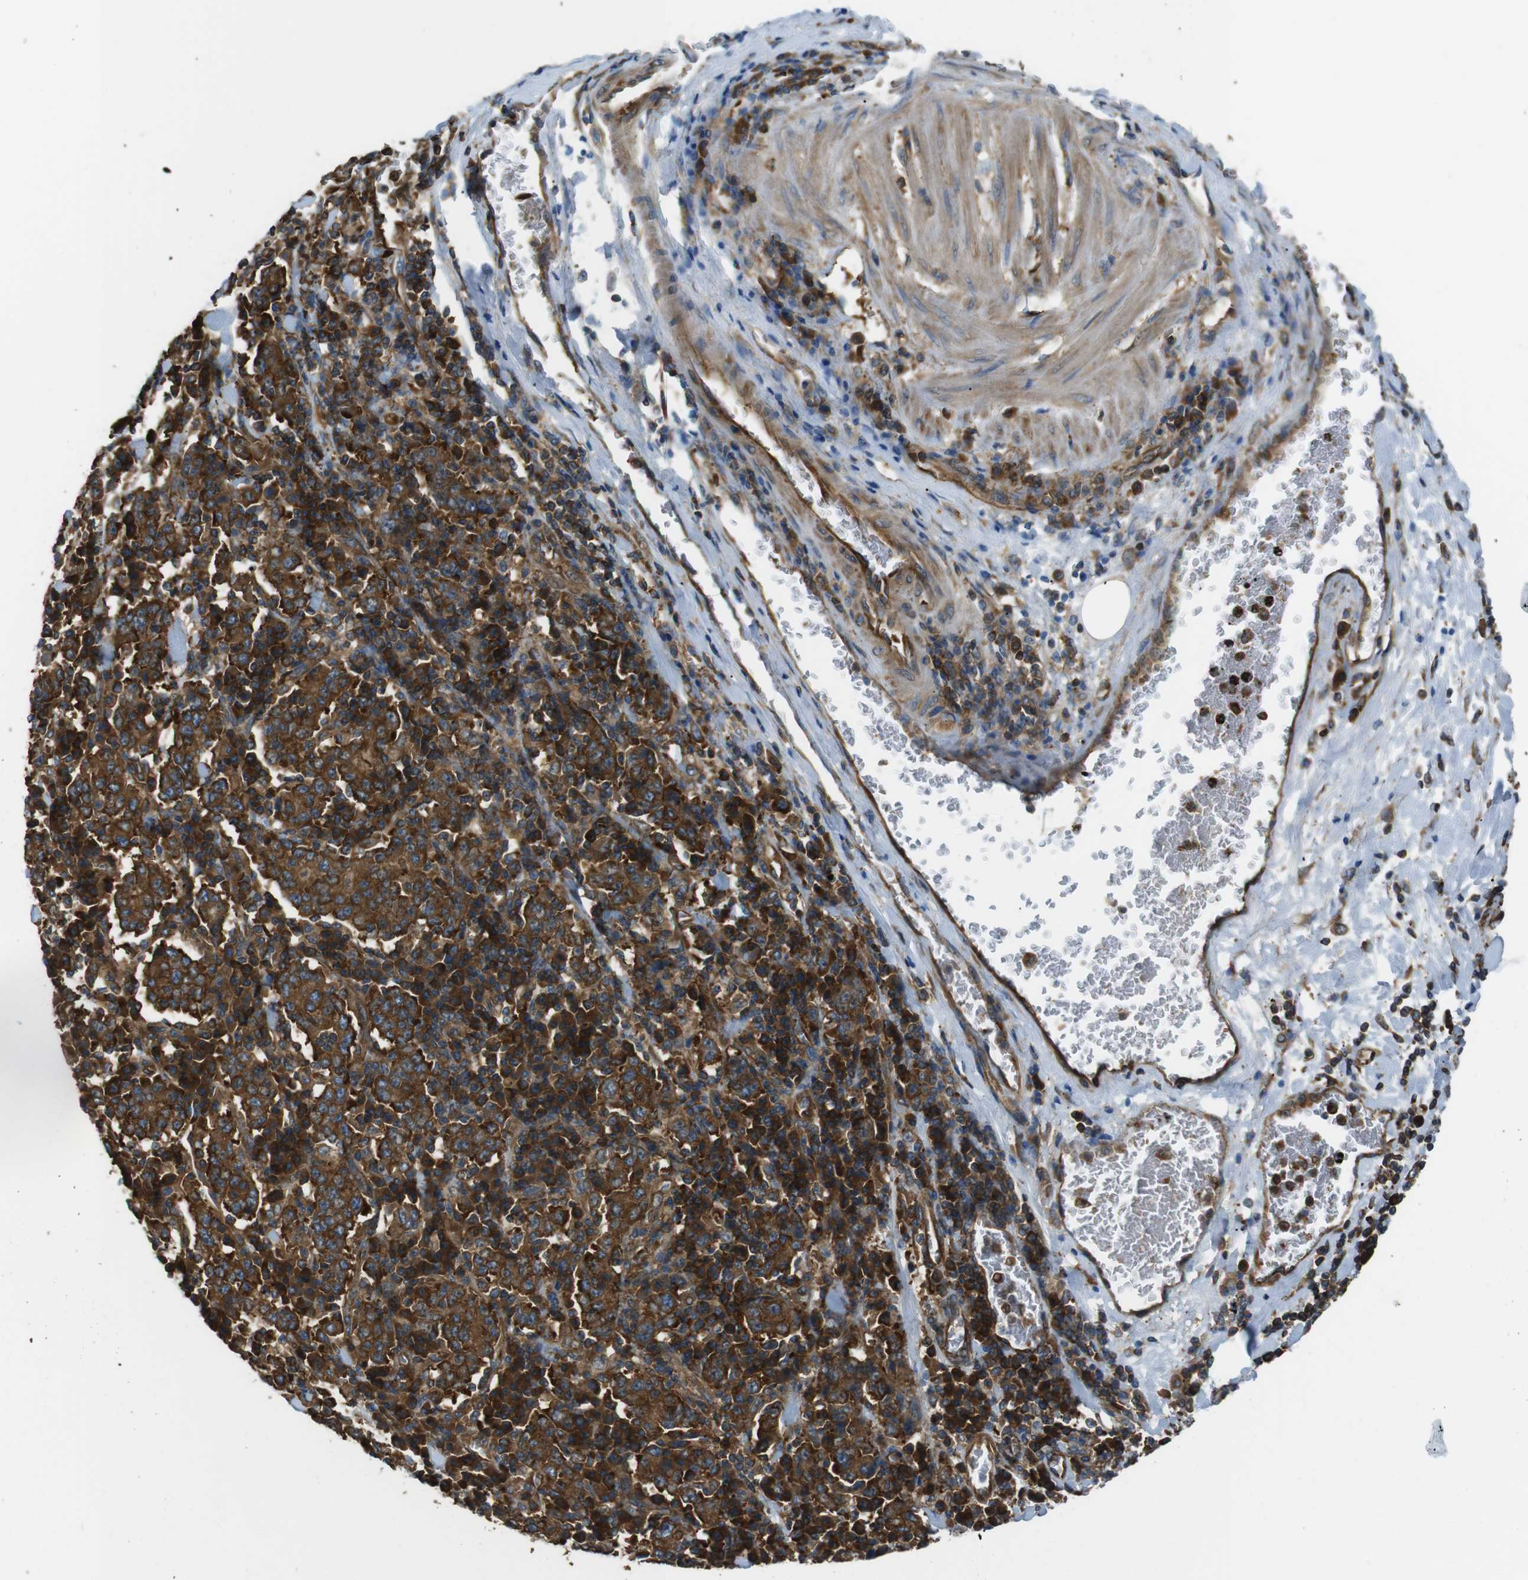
{"staining": {"intensity": "strong", "quantity": ">75%", "location": "cytoplasmic/membranous"}, "tissue": "stomach cancer", "cell_type": "Tumor cells", "image_type": "cancer", "snomed": [{"axis": "morphology", "description": "Normal tissue, NOS"}, {"axis": "morphology", "description": "Adenocarcinoma, NOS"}, {"axis": "topography", "description": "Stomach, upper"}, {"axis": "topography", "description": "Stomach"}], "caption": "Immunohistochemical staining of human adenocarcinoma (stomach) shows high levels of strong cytoplasmic/membranous protein positivity in approximately >75% of tumor cells.", "gene": "TSC1", "patient": {"sex": "male", "age": 59}}